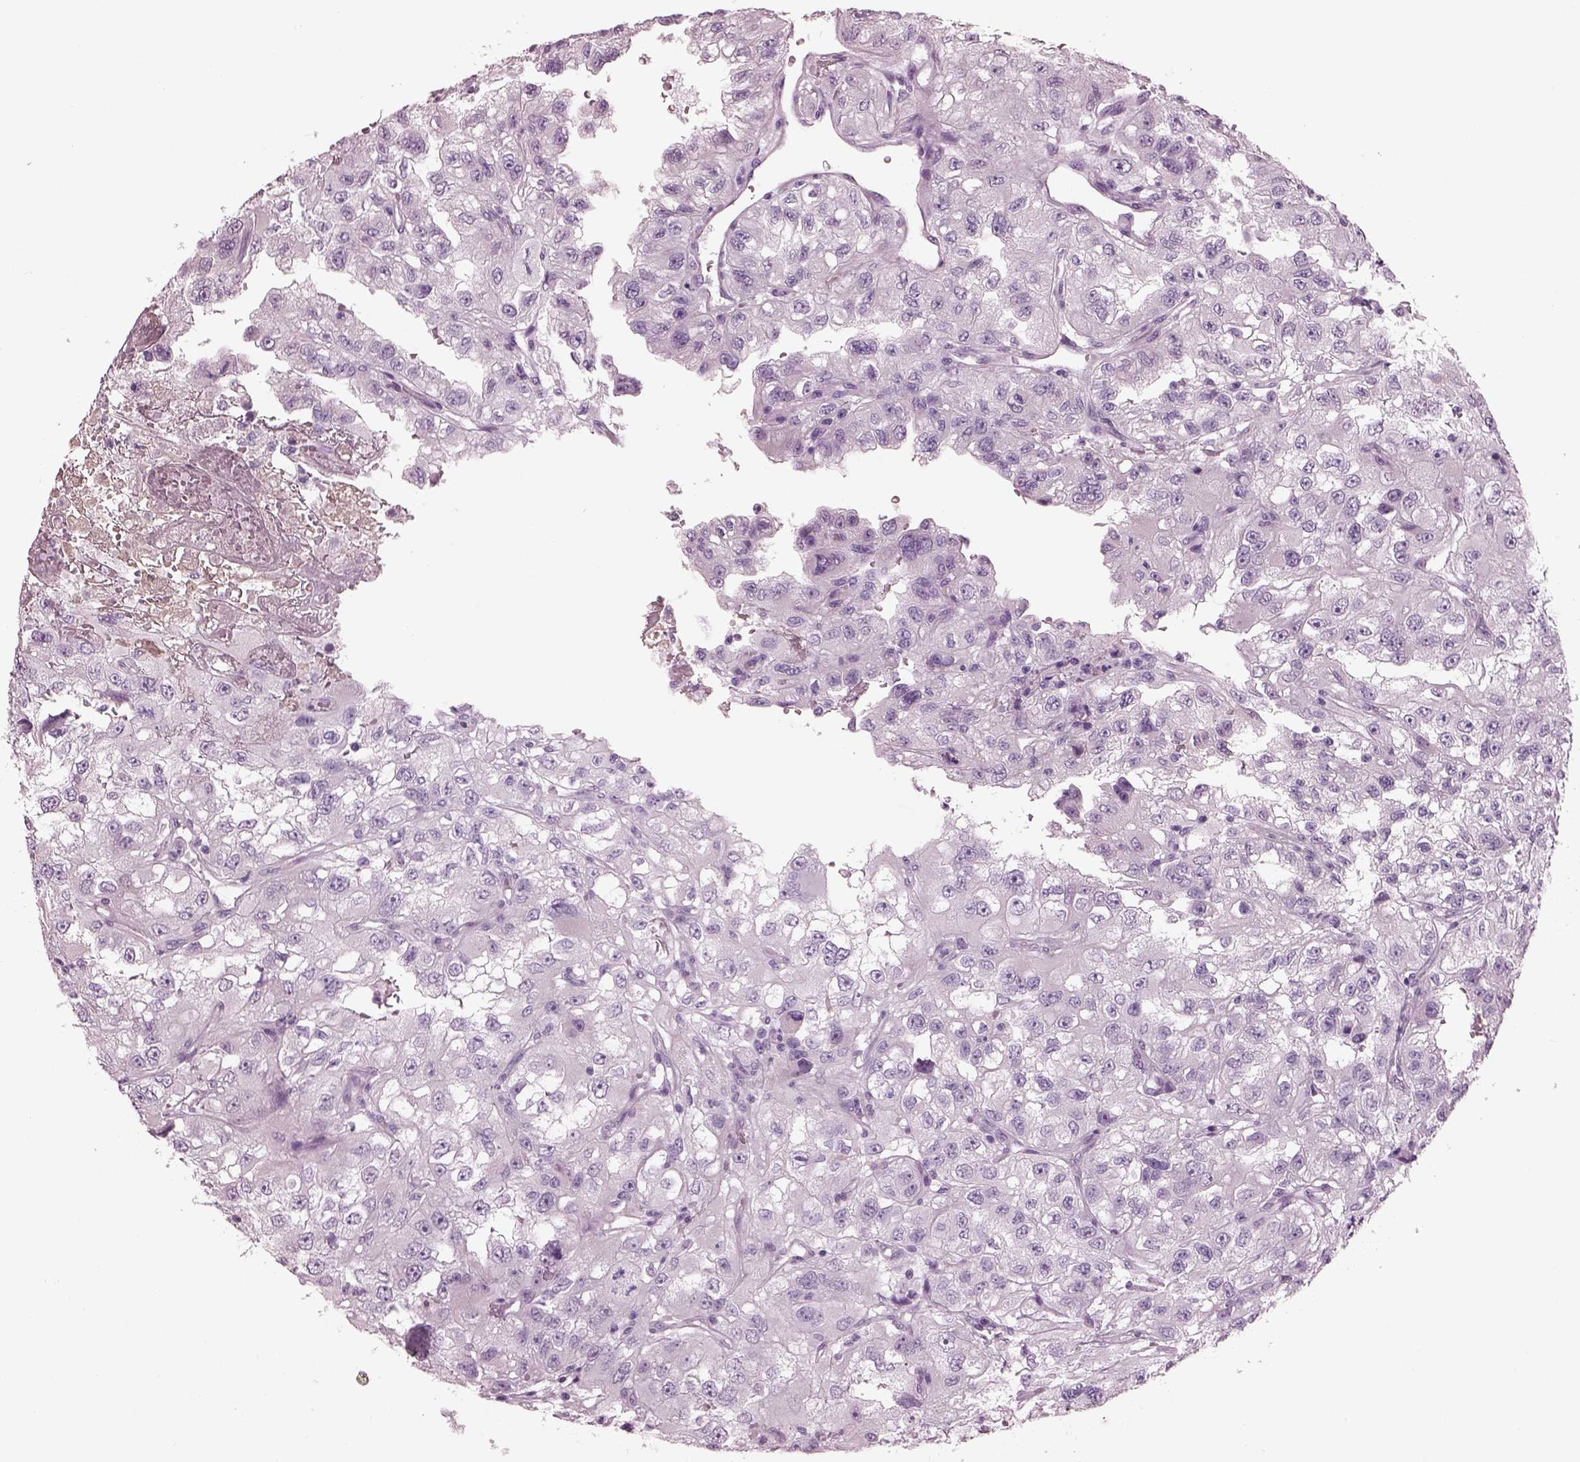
{"staining": {"intensity": "negative", "quantity": "none", "location": "none"}, "tissue": "renal cancer", "cell_type": "Tumor cells", "image_type": "cancer", "snomed": [{"axis": "morphology", "description": "Adenocarcinoma, NOS"}, {"axis": "topography", "description": "Kidney"}], "caption": "Immunohistochemical staining of renal cancer (adenocarcinoma) demonstrates no significant staining in tumor cells.", "gene": "CYLC1", "patient": {"sex": "male", "age": 64}}